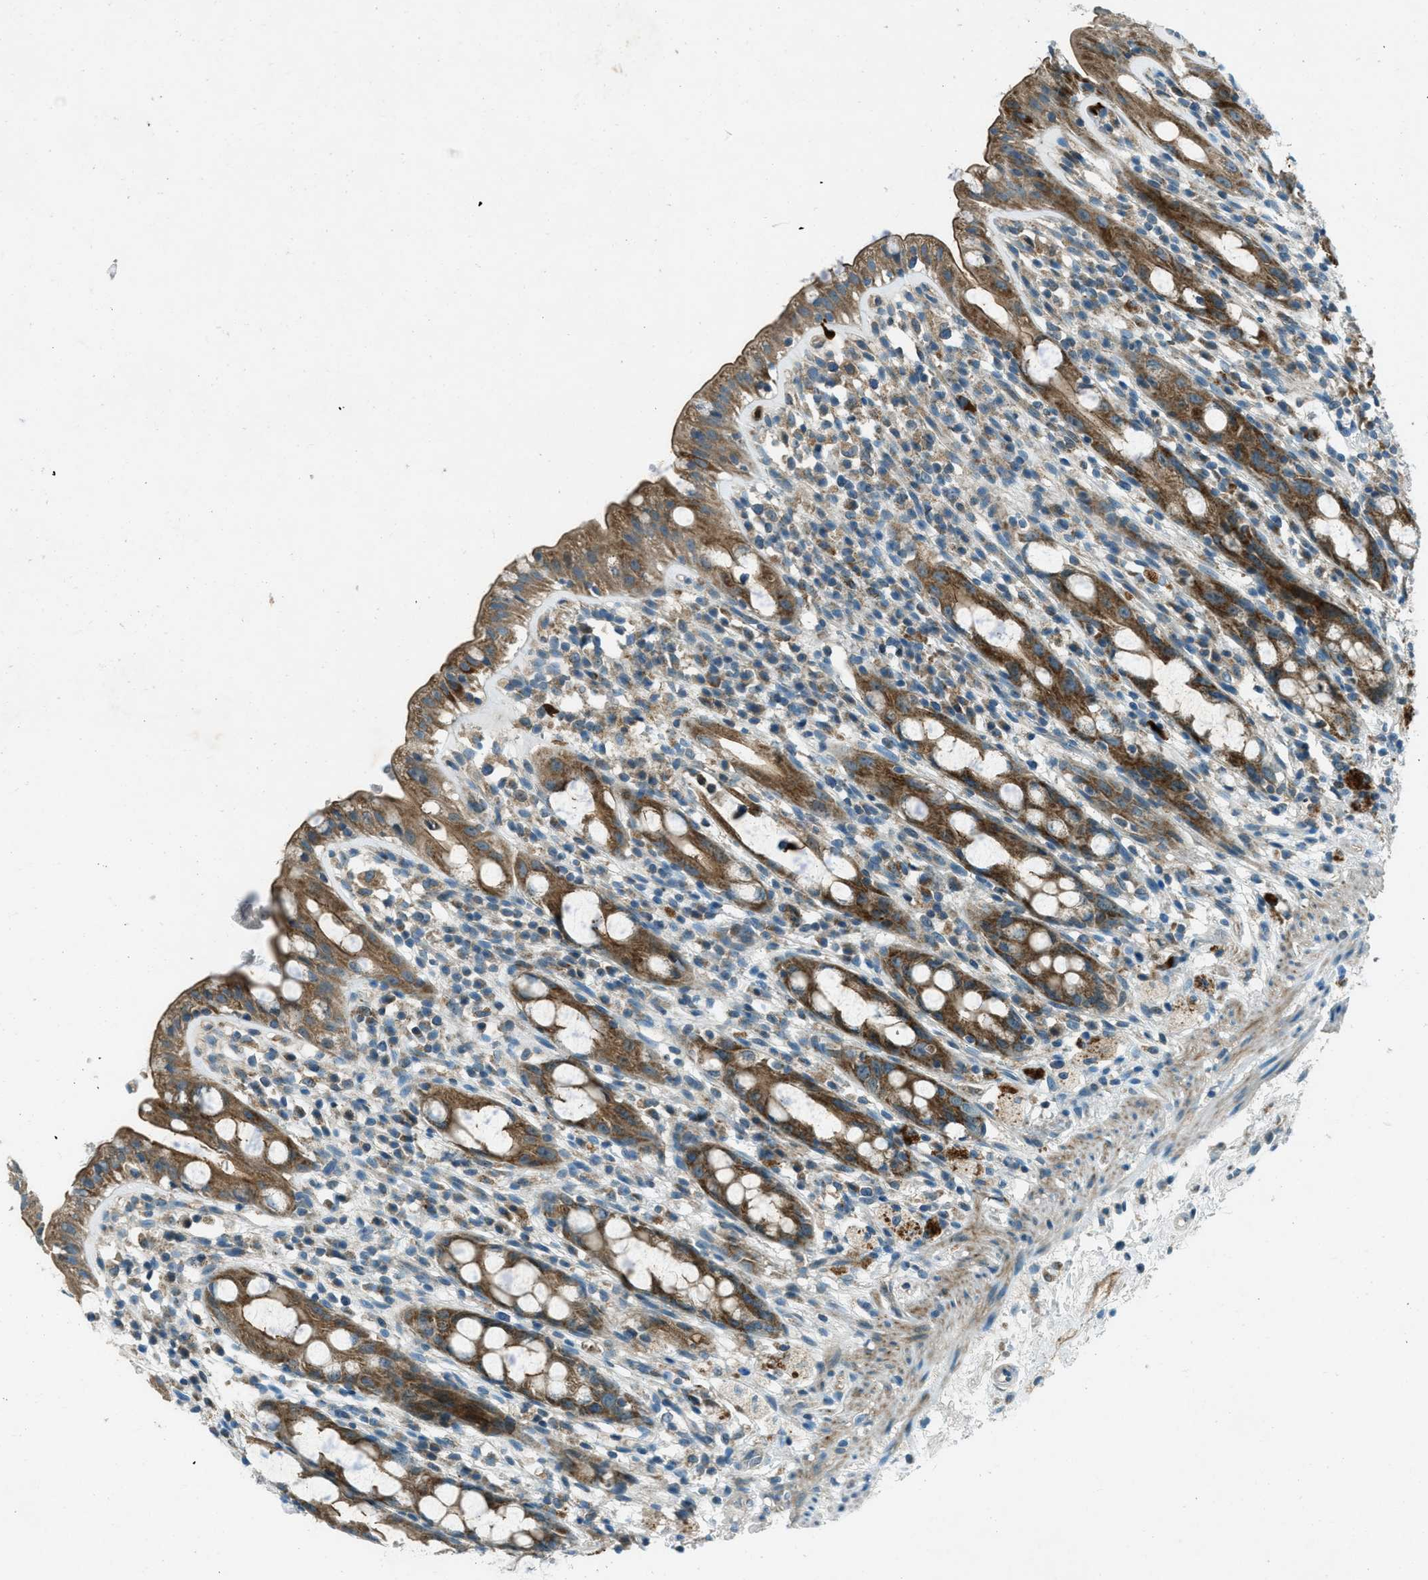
{"staining": {"intensity": "moderate", "quantity": ">75%", "location": "cytoplasmic/membranous"}, "tissue": "rectum", "cell_type": "Glandular cells", "image_type": "normal", "snomed": [{"axis": "morphology", "description": "Normal tissue, NOS"}, {"axis": "topography", "description": "Rectum"}], "caption": "Immunohistochemistry (IHC) (DAB (3,3'-diaminobenzidine)) staining of unremarkable rectum shows moderate cytoplasmic/membranous protein positivity in approximately >75% of glandular cells.", "gene": "FAR1", "patient": {"sex": "male", "age": 44}}